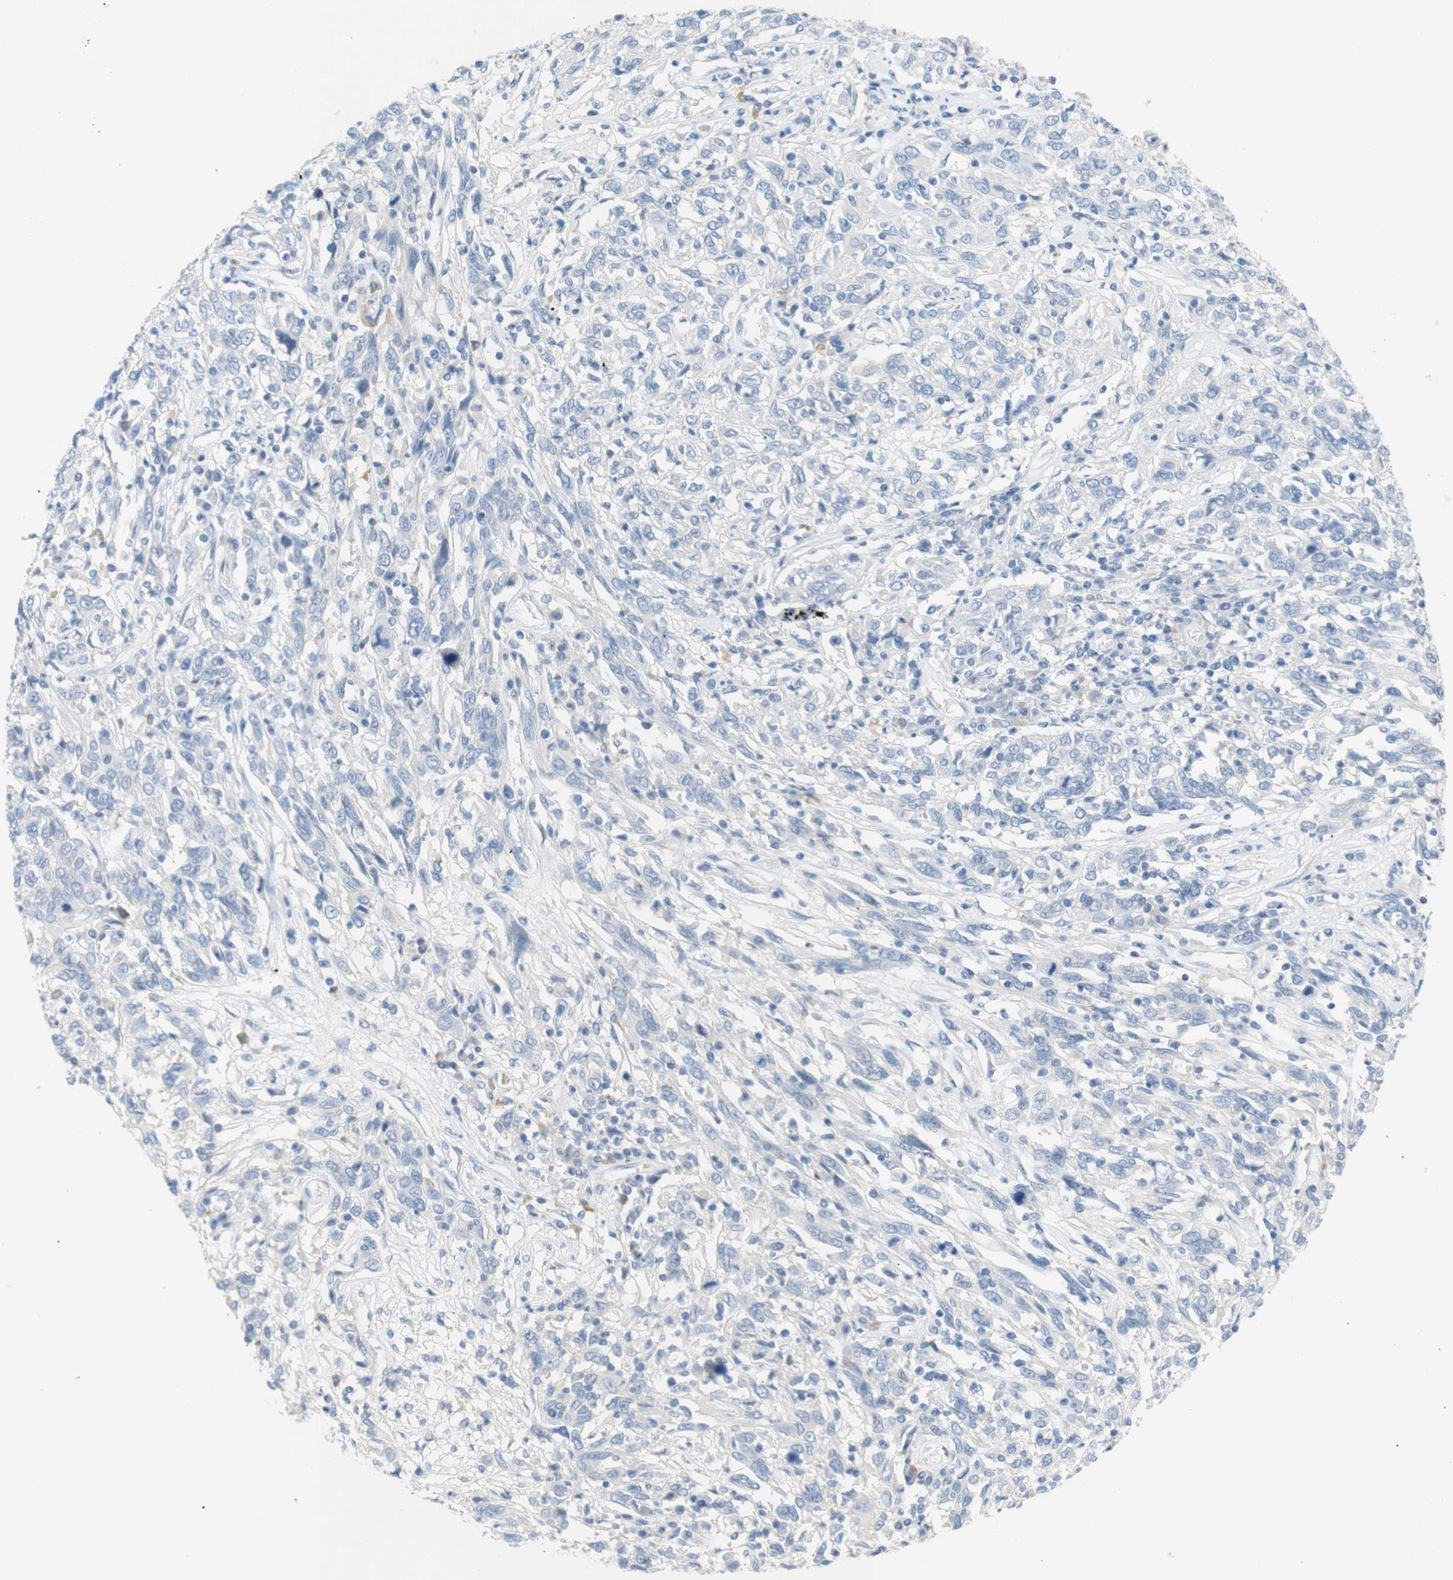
{"staining": {"intensity": "negative", "quantity": "none", "location": "none"}, "tissue": "cervical cancer", "cell_type": "Tumor cells", "image_type": "cancer", "snomed": [{"axis": "morphology", "description": "Squamous cell carcinoma, NOS"}, {"axis": "topography", "description": "Cervix"}], "caption": "Protein analysis of cervical cancer (squamous cell carcinoma) reveals no significant positivity in tumor cells.", "gene": "LRRK2", "patient": {"sex": "female", "age": 46}}